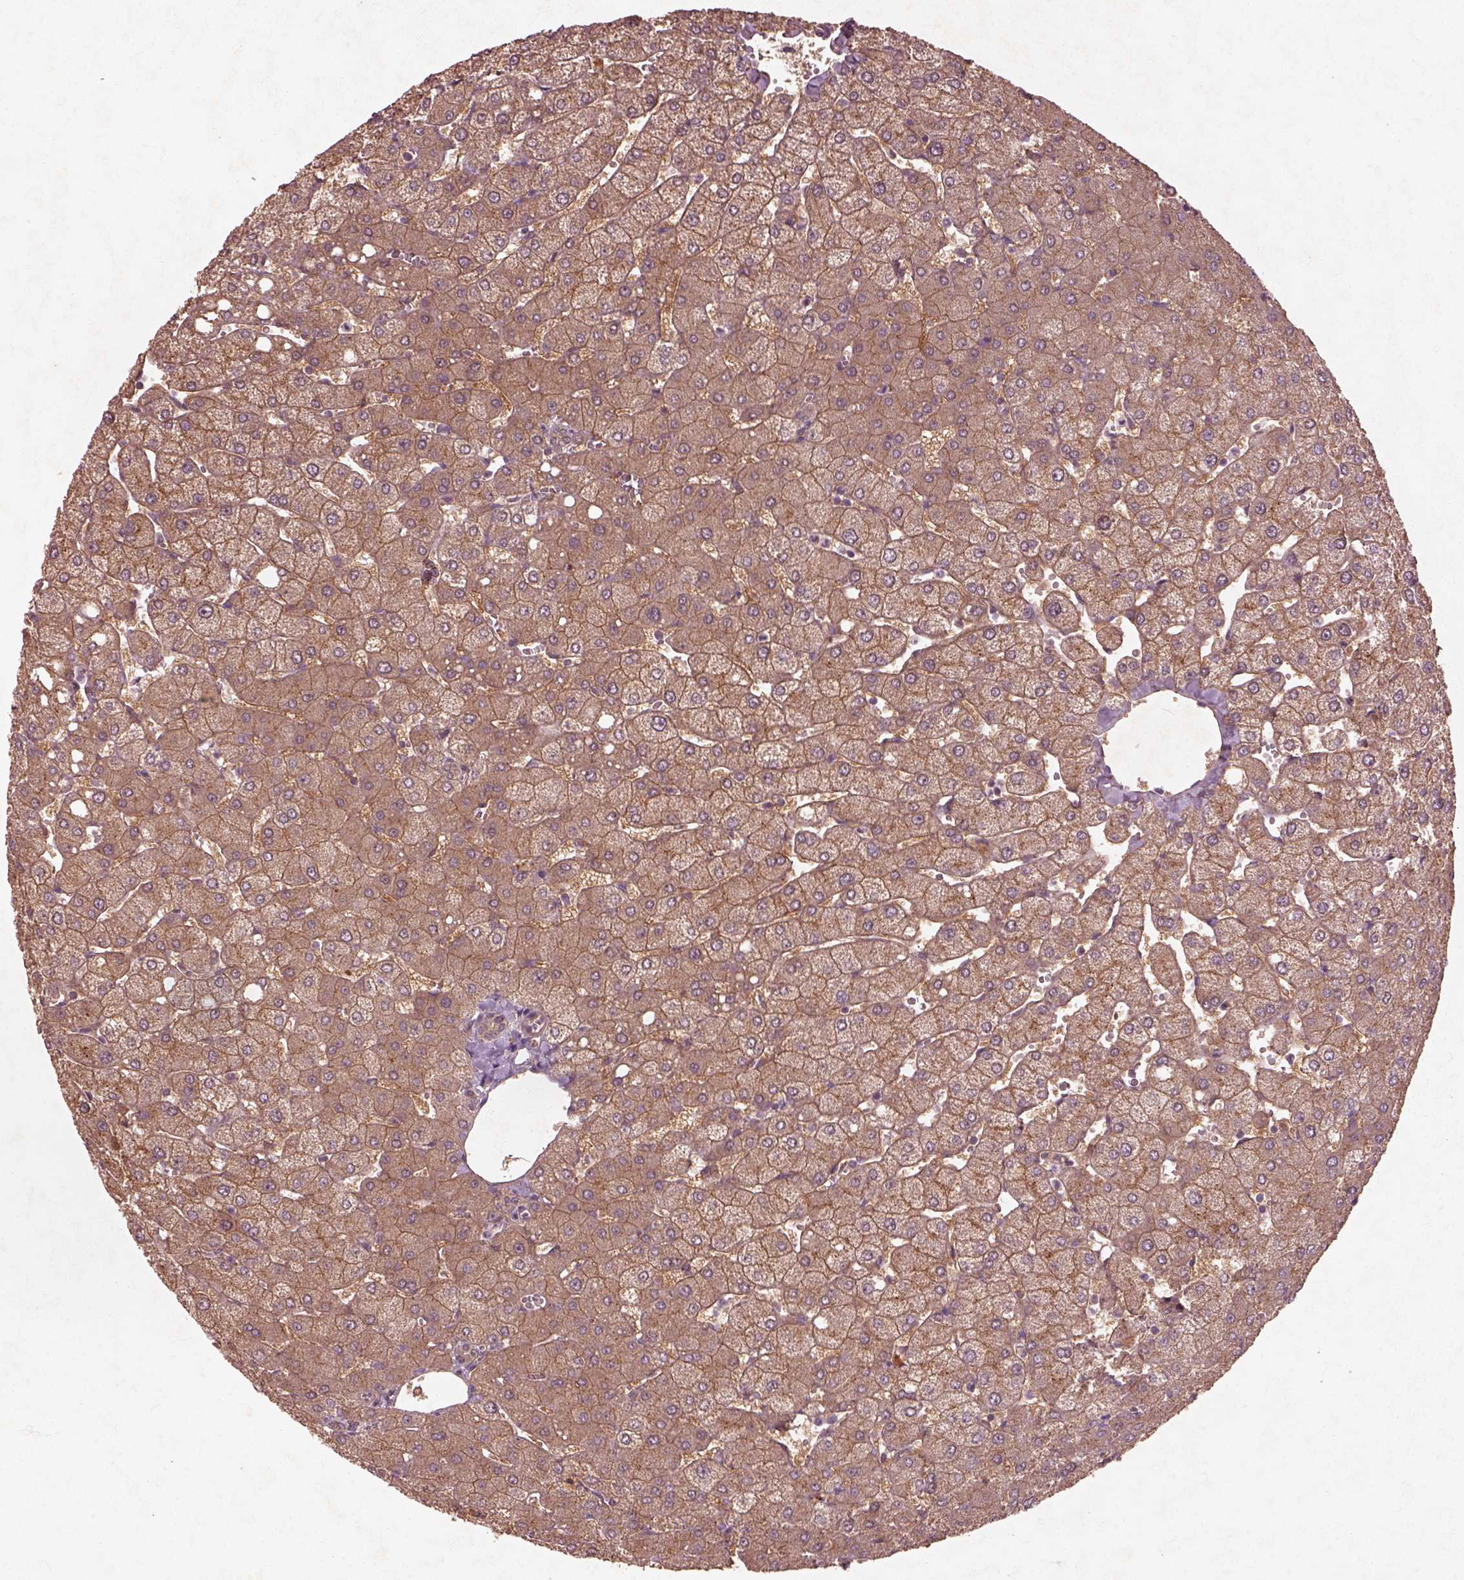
{"staining": {"intensity": "negative", "quantity": "none", "location": "none"}, "tissue": "liver", "cell_type": "Cholangiocytes", "image_type": "normal", "snomed": [{"axis": "morphology", "description": "Normal tissue, NOS"}, {"axis": "topography", "description": "Liver"}], "caption": "A micrograph of human liver is negative for staining in cholangiocytes. Brightfield microscopy of IHC stained with DAB (brown) and hematoxylin (blue), captured at high magnification.", "gene": "FAM234A", "patient": {"sex": "female", "age": 54}}